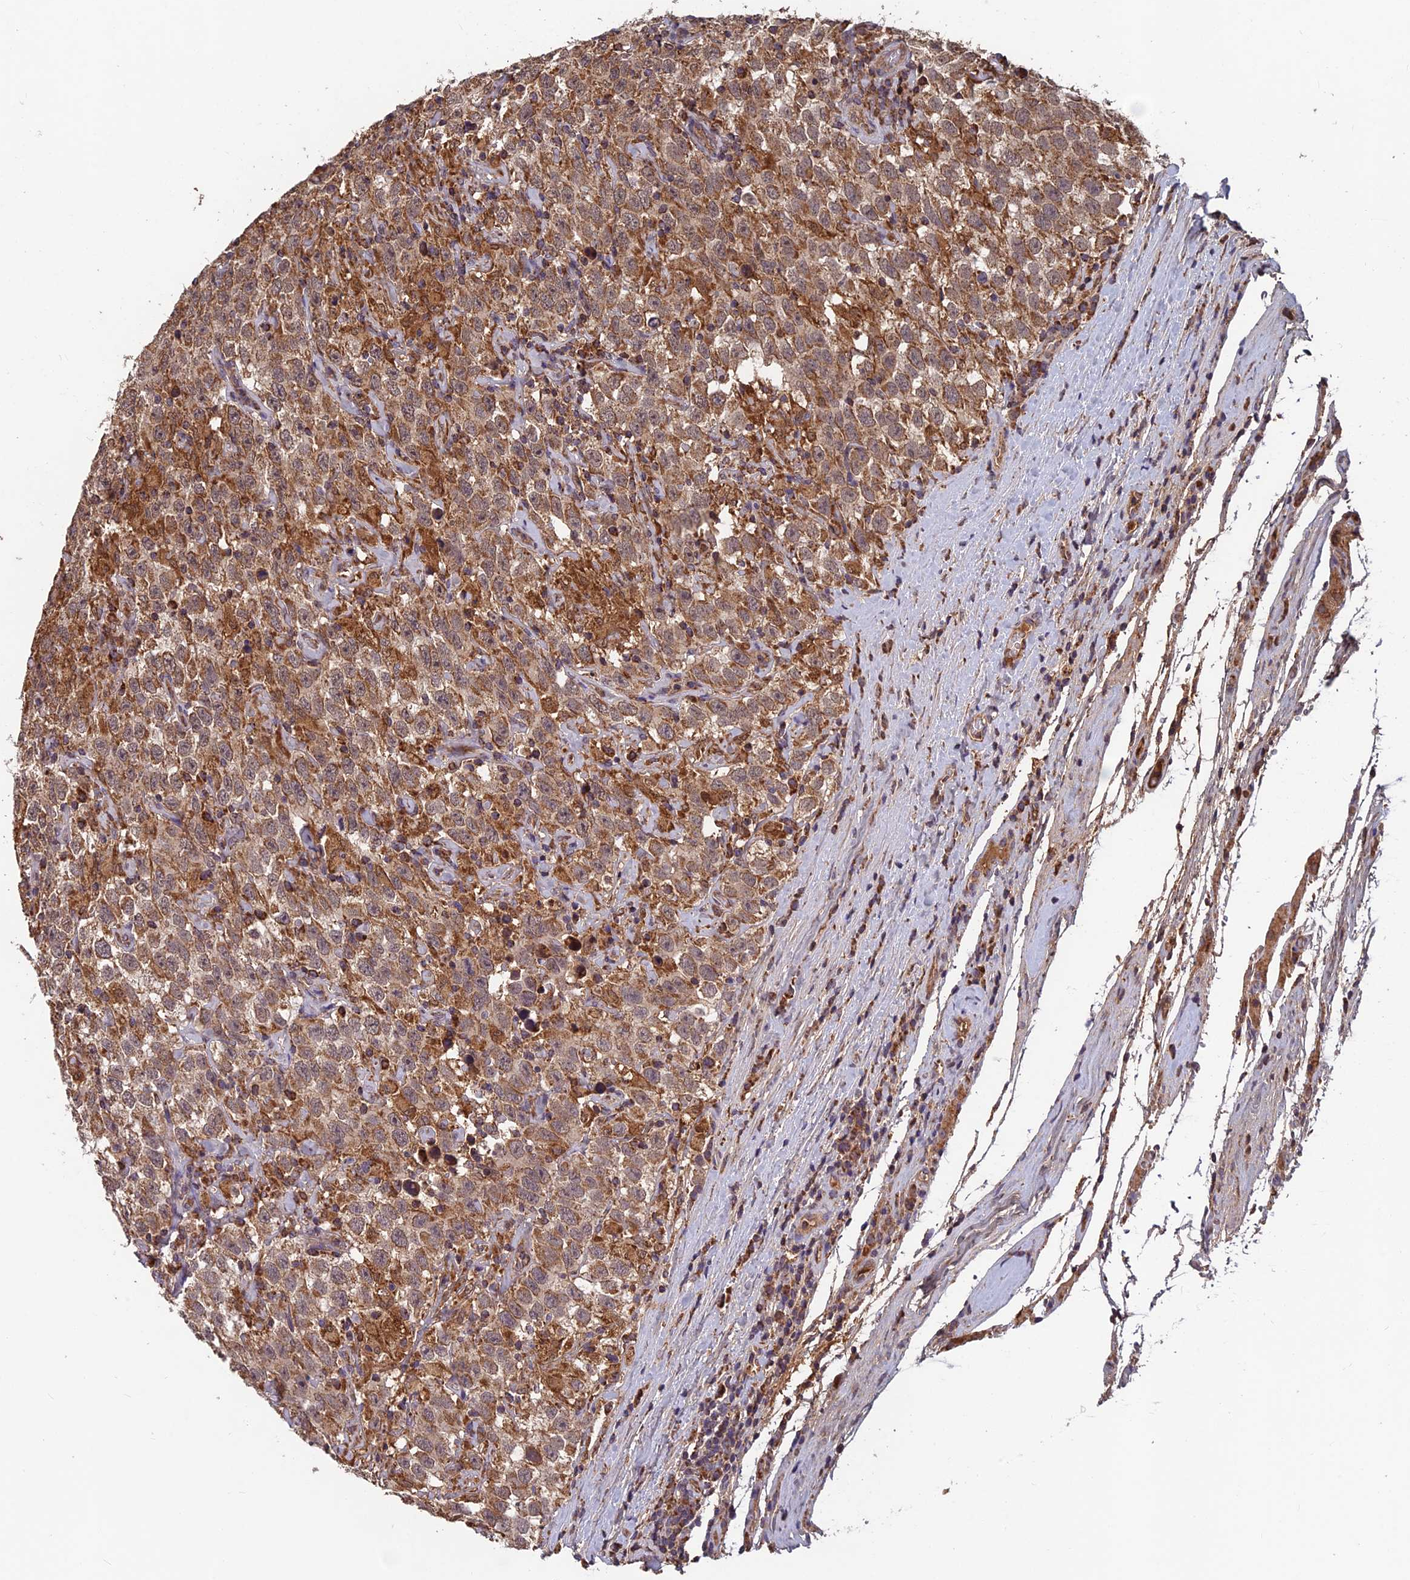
{"staining": {"intensity": "moderate", "quantity": ">75%", "location": "cytoplasmic/membranous"}, "tissue": "testis cancer", "cell_type": "Tumor cells", "image_type": "cancer", "snomed": [{"axis": "morphology", "description": "Seminoma, NOS"}, {"axis": "topography", "description": "Testis"}], "caption": "Human testis cancer (seminoma) stained with a protein marker shows moderate staining in tumor cells.", "gene": "CCDC15", "patient": {"sex": "male", "age": 41}}